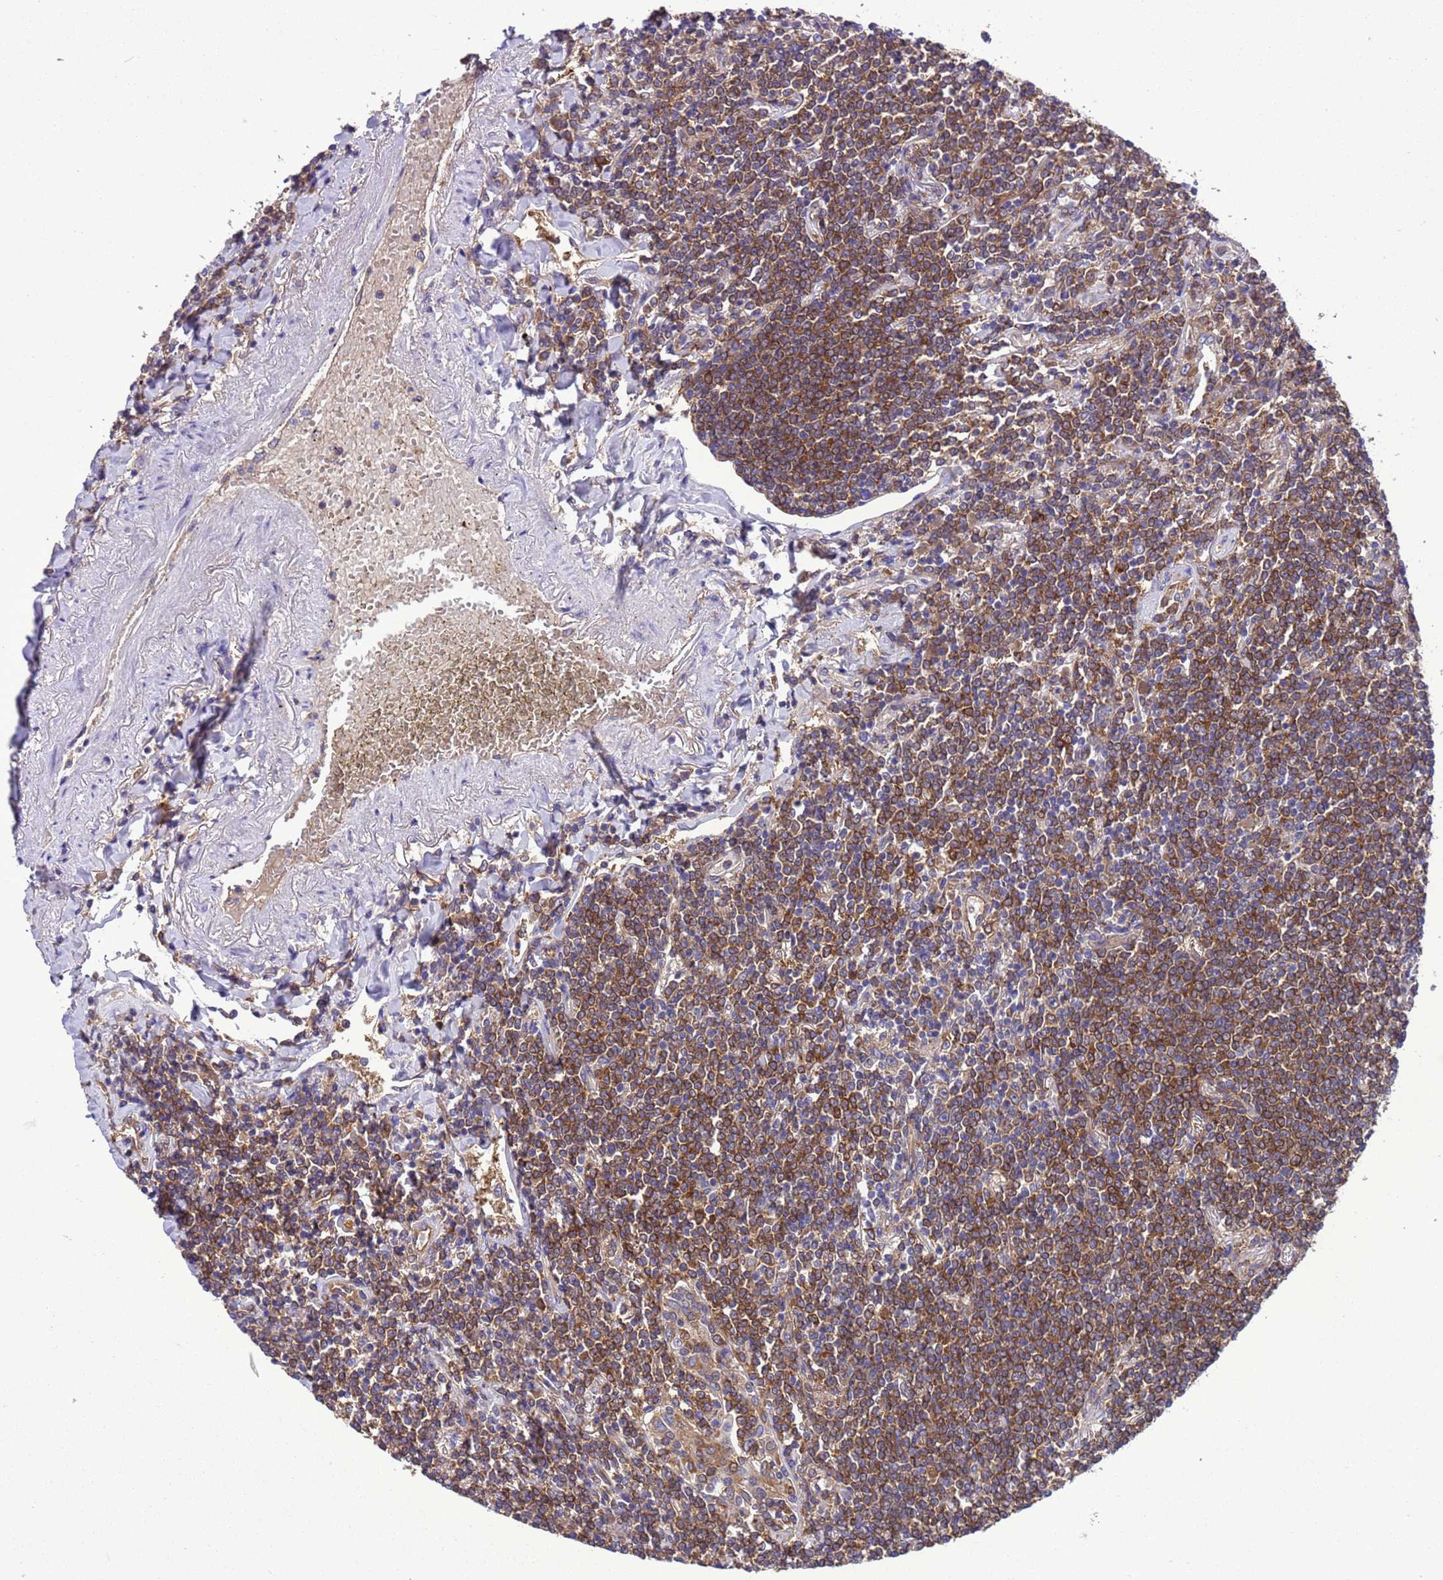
{"staining": {"intensity": "moderate", "quantity": ">75%", "location": "cytoplasmic/membranous"}, "tissue": "lymphoma", "cell_type": "Tumor cells", "image_type": "cancer", "snomed": [{"axis": "morphology", "description": "Malignant lymphoma, non-Hodgkin's type, Low grade"}, {"axis": "topography", "description": "Lung"}], "caption": "IHC photomicrograph of human lymphoma stained for a protein (brown), which demonstrates medium levels of moderate cytoplasmic/membranous staining in about >75% of tumor cells.", "gene": "RABEP2", "patient": {"sex": "female", "age": 71}}